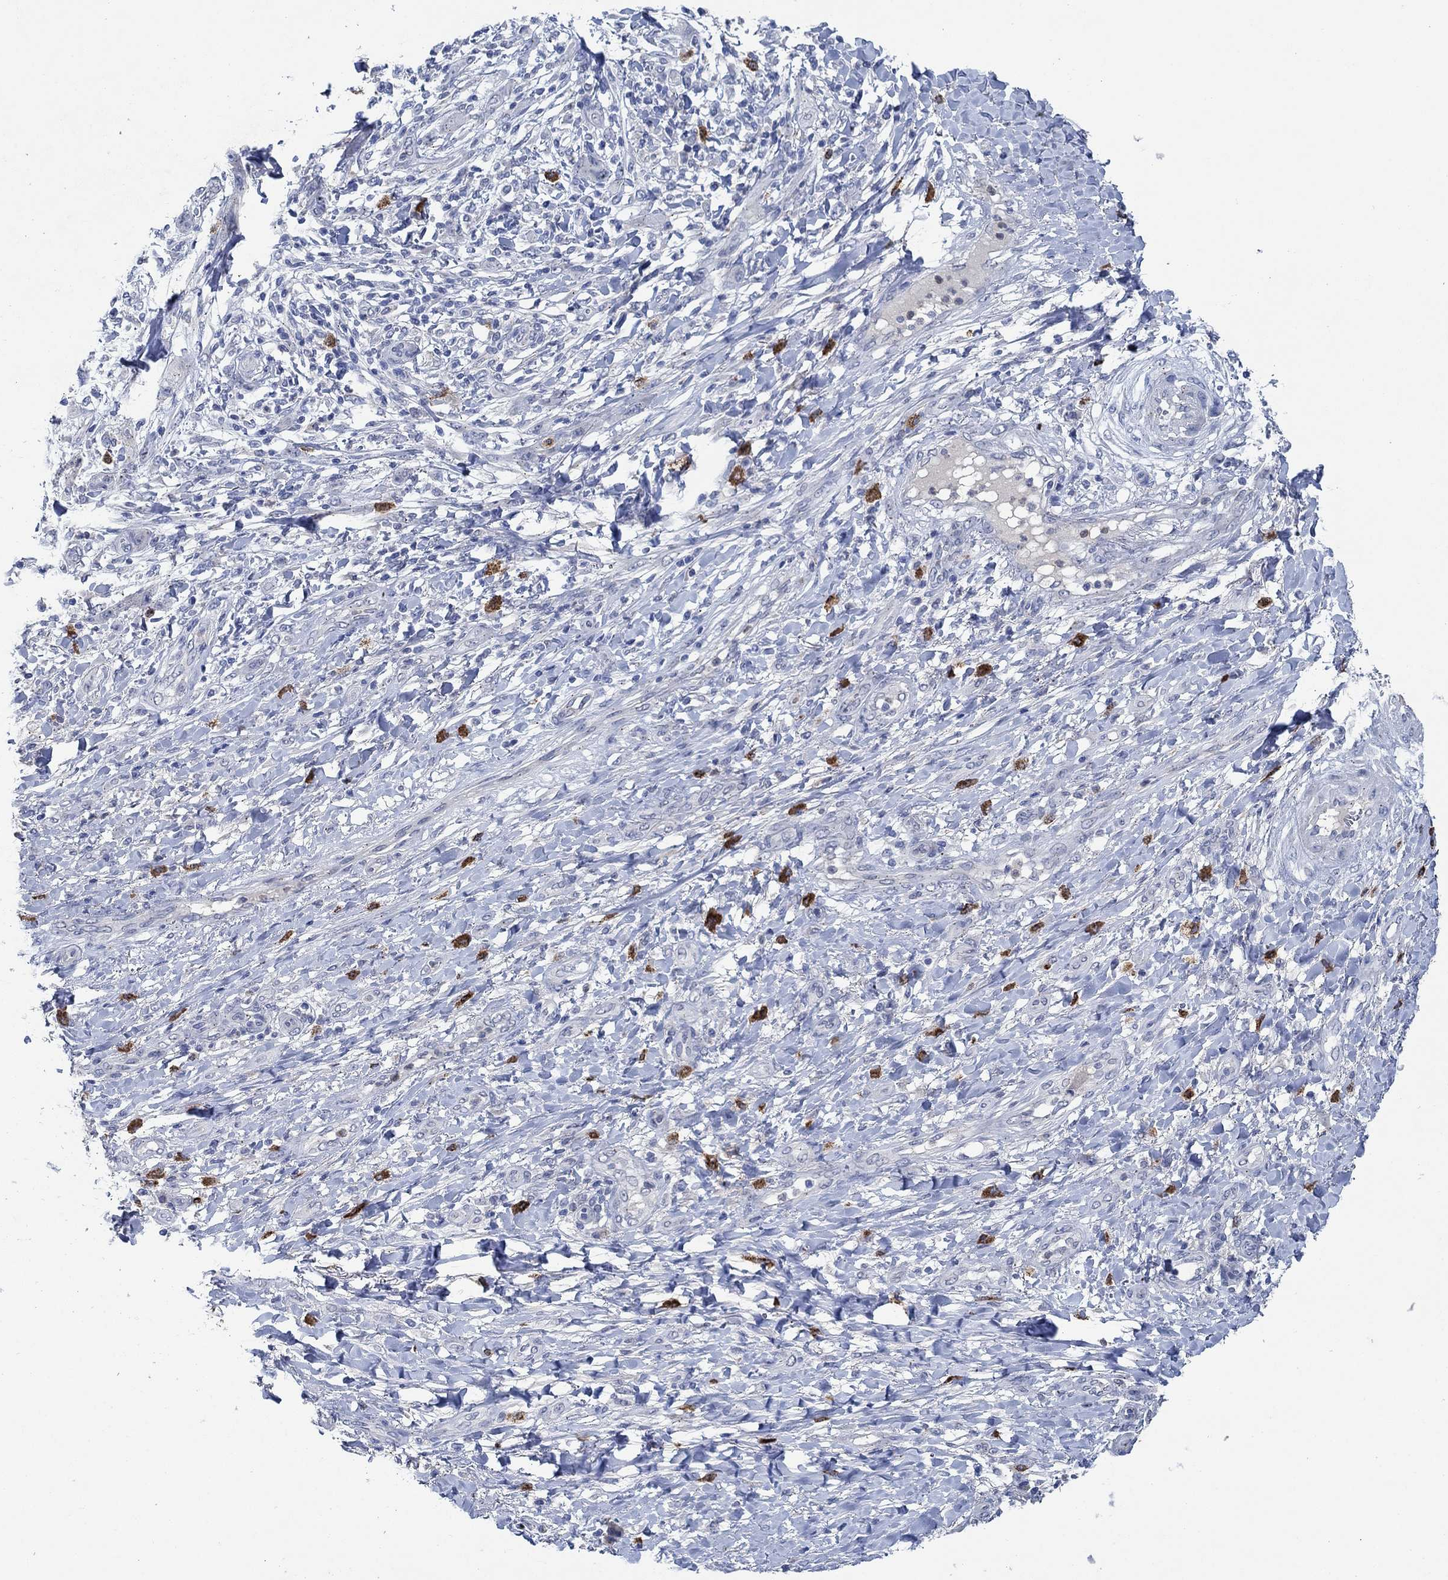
{"staining": {"intensity": "negative", "quantity": "none", "location": "none"}, "tissue": "skin cancer", "cell_type": "Tumor cells", "image_type": "cancer", "snomed": [{"axis": "morphology", "description": "Squamous cell carcinoma, NOS"}, {"axis": "topography", "description": "Skin"}], "caption": "Immunohistochemistry micrograph of human skin cancer stained for a protein (brown), which exhibits no staining in tumor cells. Nuclei are stained in blue.", "gene": "CPM", "patient": {"sex": "male", "age": 62}}